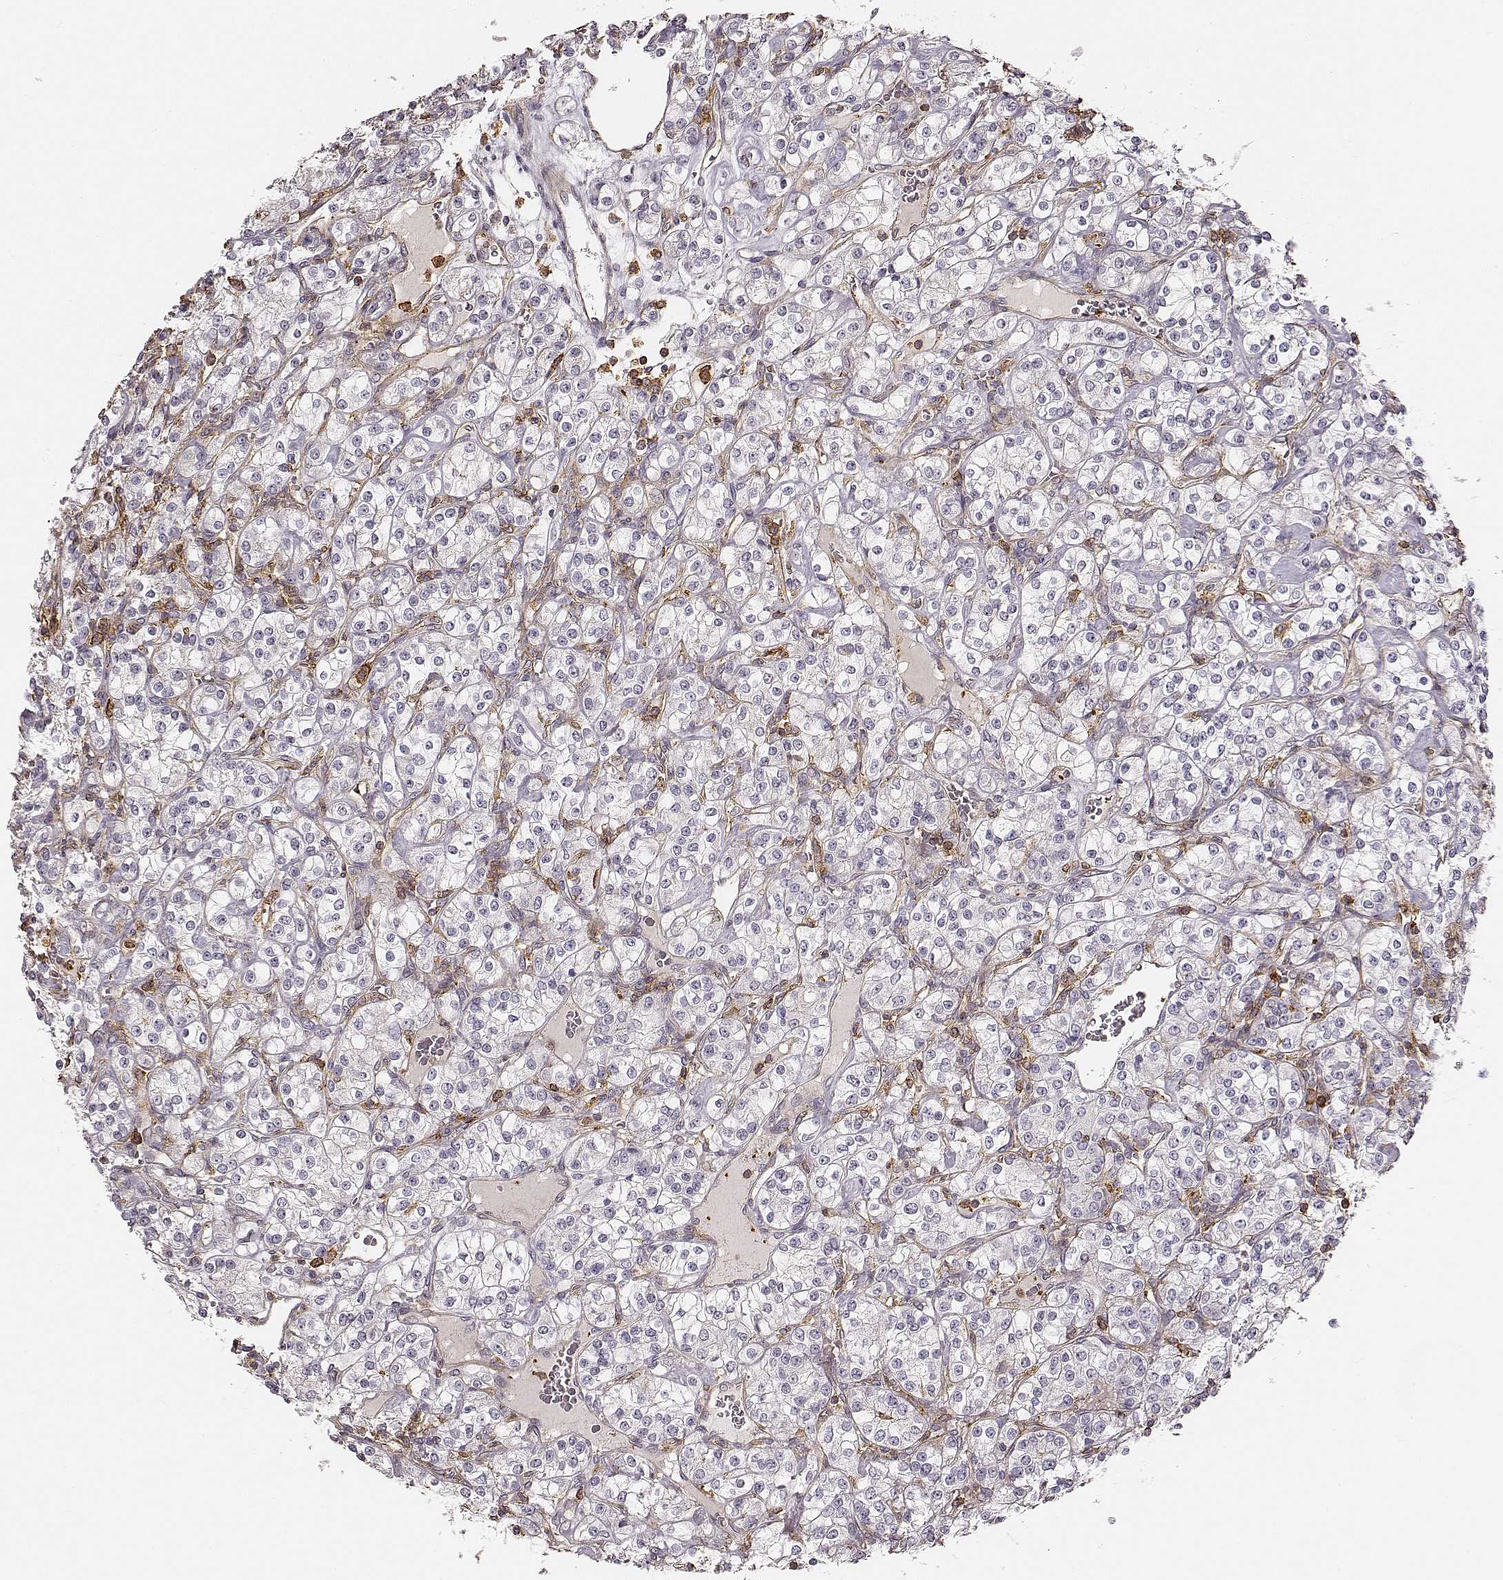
{"staining": {"intensity": "negative", "quantity": "none", "location": "none"}, "tissue": "renal cancer", "cell_type": "Tumor cells", "image_type": "cancer", "snomed": [{"axis": "morphology", "description": "Adenocarcinoma, NOS"}, {"axis": "topography", "description": "Kidney"}], "caption": "Renal adenocarcinoma was stained to show a protein in brown. There is no significant expression in tumor cells.", "gene": "ZYX", "patient": {"sex": "male", "age": 77}}